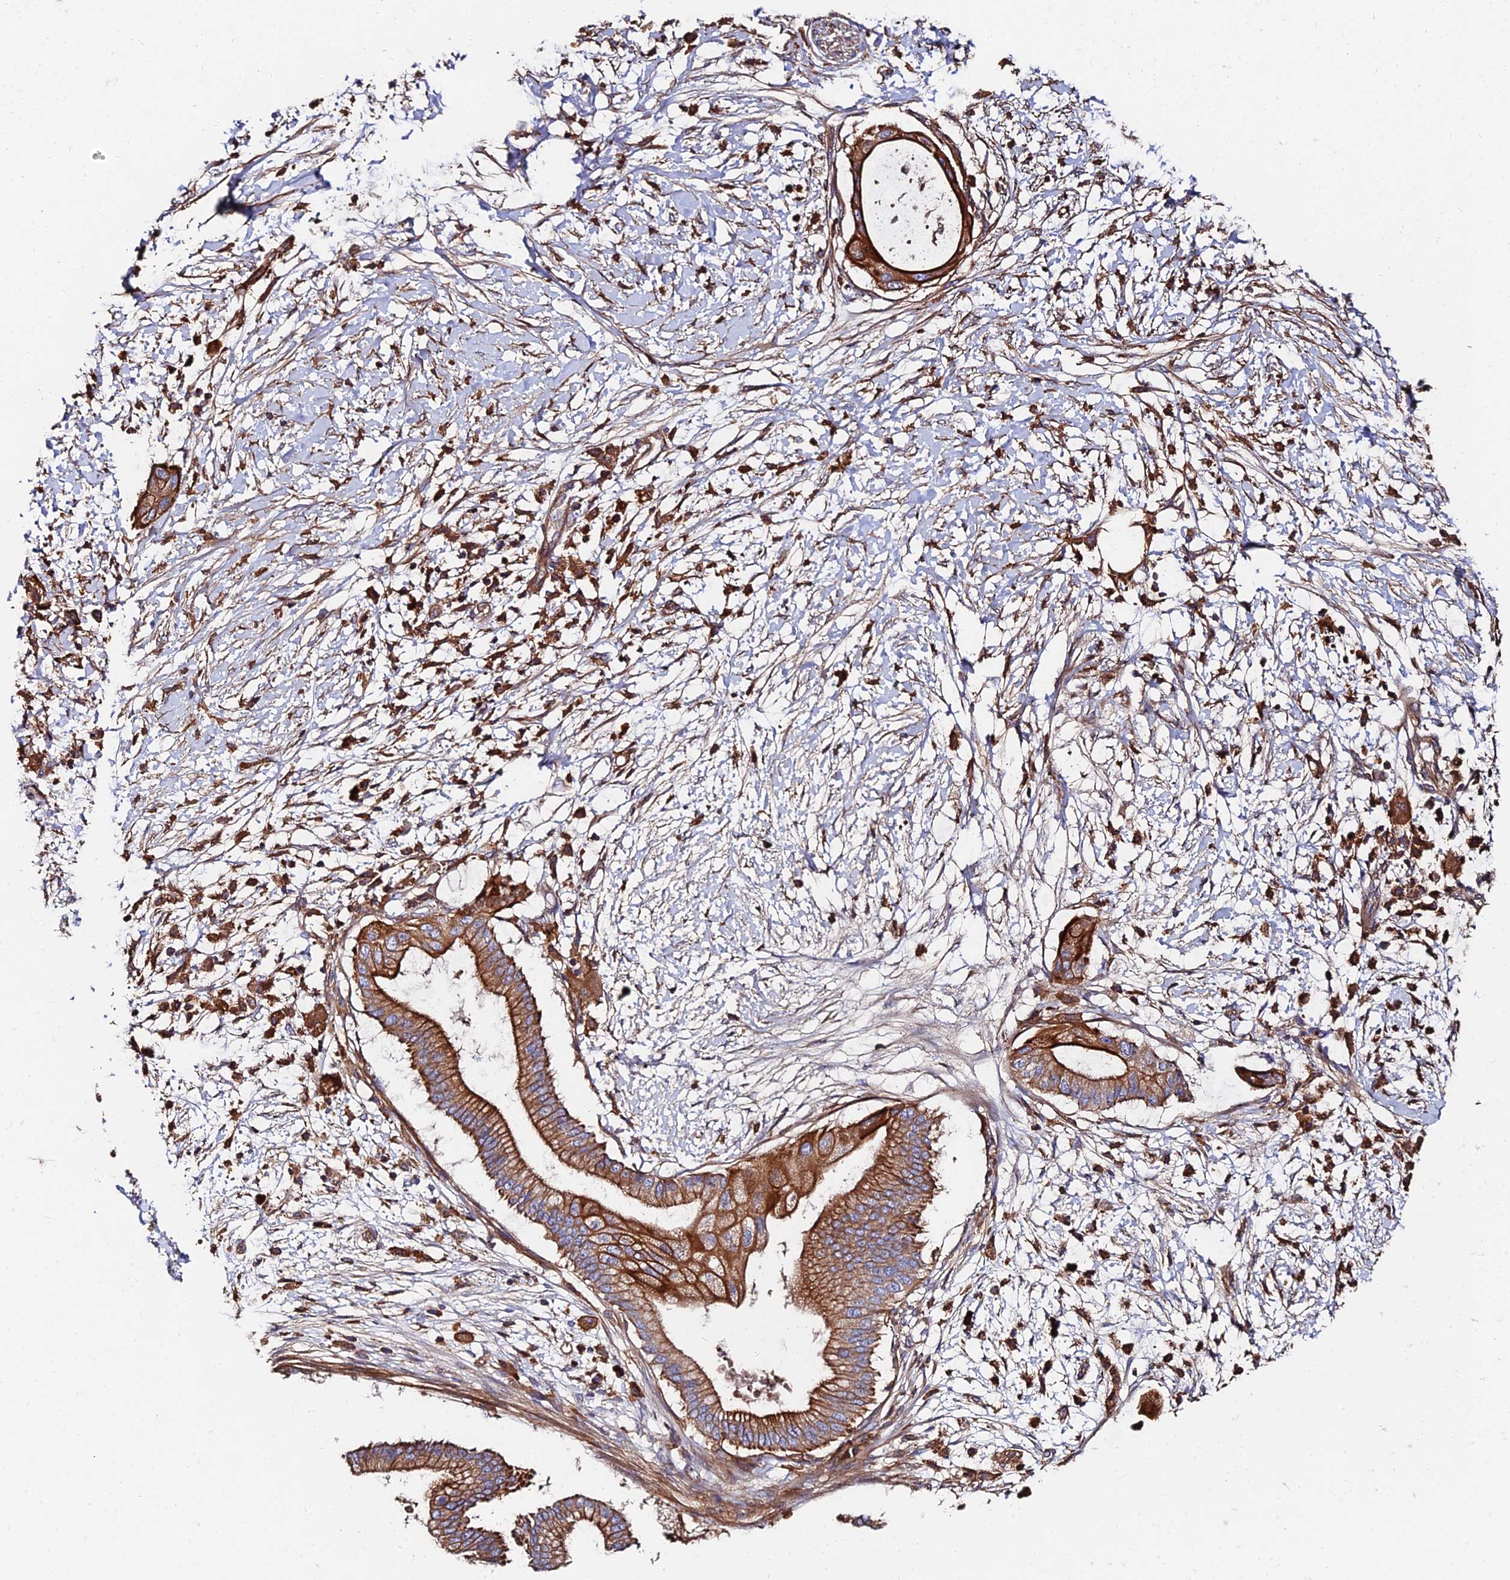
{"staining": {"intensity": "strong", "quantity": ">75%", "location": "cytoplasmic/membranous"}, "tissue": "pancreatic cancer", "cell_type": "Tumor cells", "image_type": "cancer", "snomed": [{"axis": "morphology", "description": "Adenocarcinoma, NOS"}, {"axis": "topography", "description": "Pancreas"}], "caption": "The image reveals a brown stain indicating the presence of a protein in the cytoplasmic/membranous of tumor cells in adenocarcinoma (pancreatic).", "gene": "EXT1", "patient": {"sex": "male", "age": 68}}